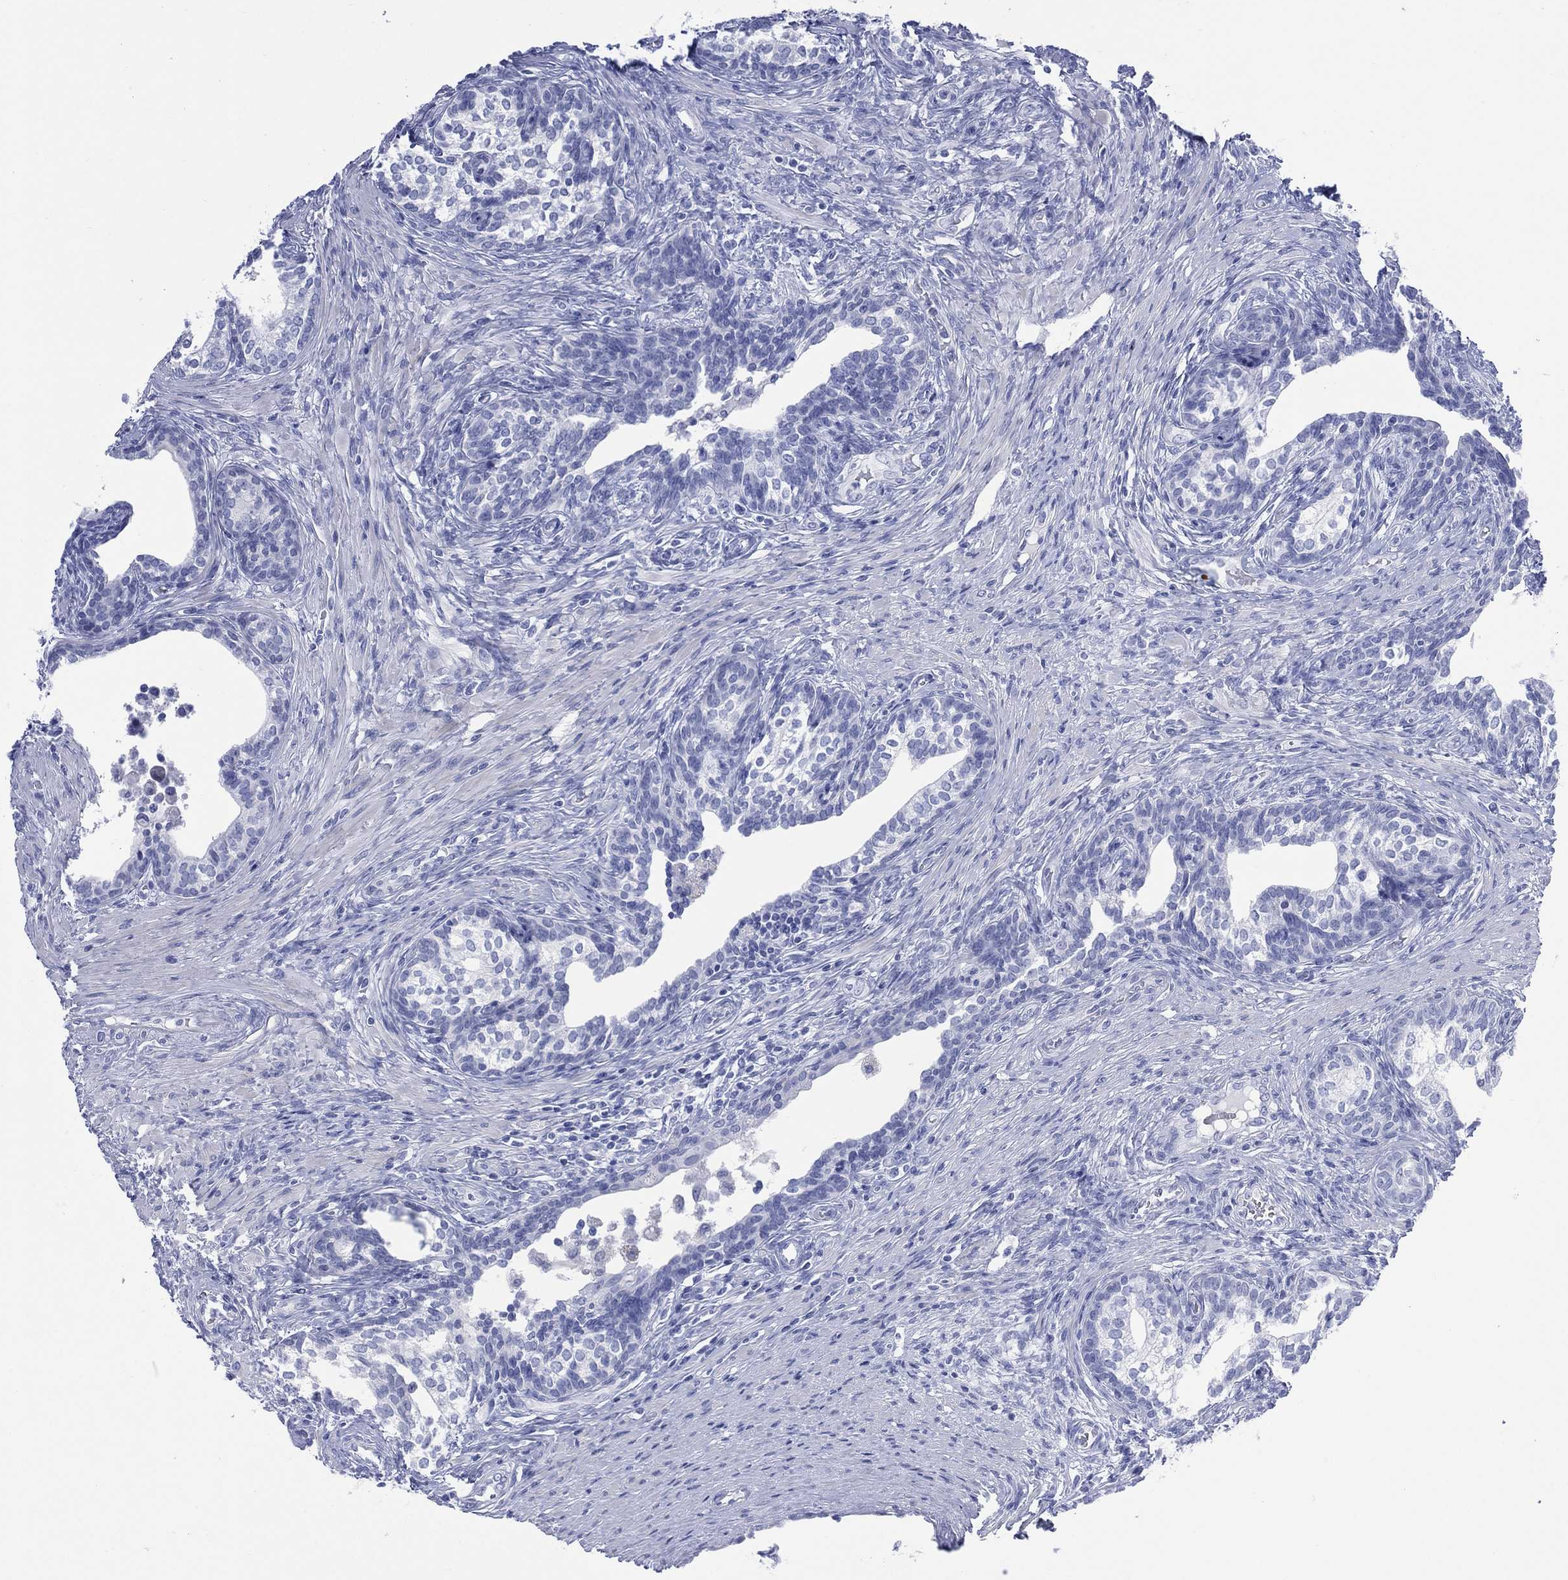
{"staining": {"intensity": "negative", "quantity": "none", "location": "none"}, "tissue": "prostate cancer", "cell_type": "Tumor cells", "image_type": "cancer", "snomed": [{"axis": "morphology", "description": "Adenocarcinoma, NOS"}, {"axis": "morphology", "description": "Adenocarcinoma, High grade"}, {"axis": "topography", "description": "Prostate"}], "caption": "Immunohistochemistry image of neoplastic tissue: adenocarcinoma (high-grade) (prostate) stained with DAB (3,3'-diaminobenzidine) exhibits no significant protein expression in tumor cells.", "gene": "LRRD1", "patient": {"sex": "male", "age": 61}}